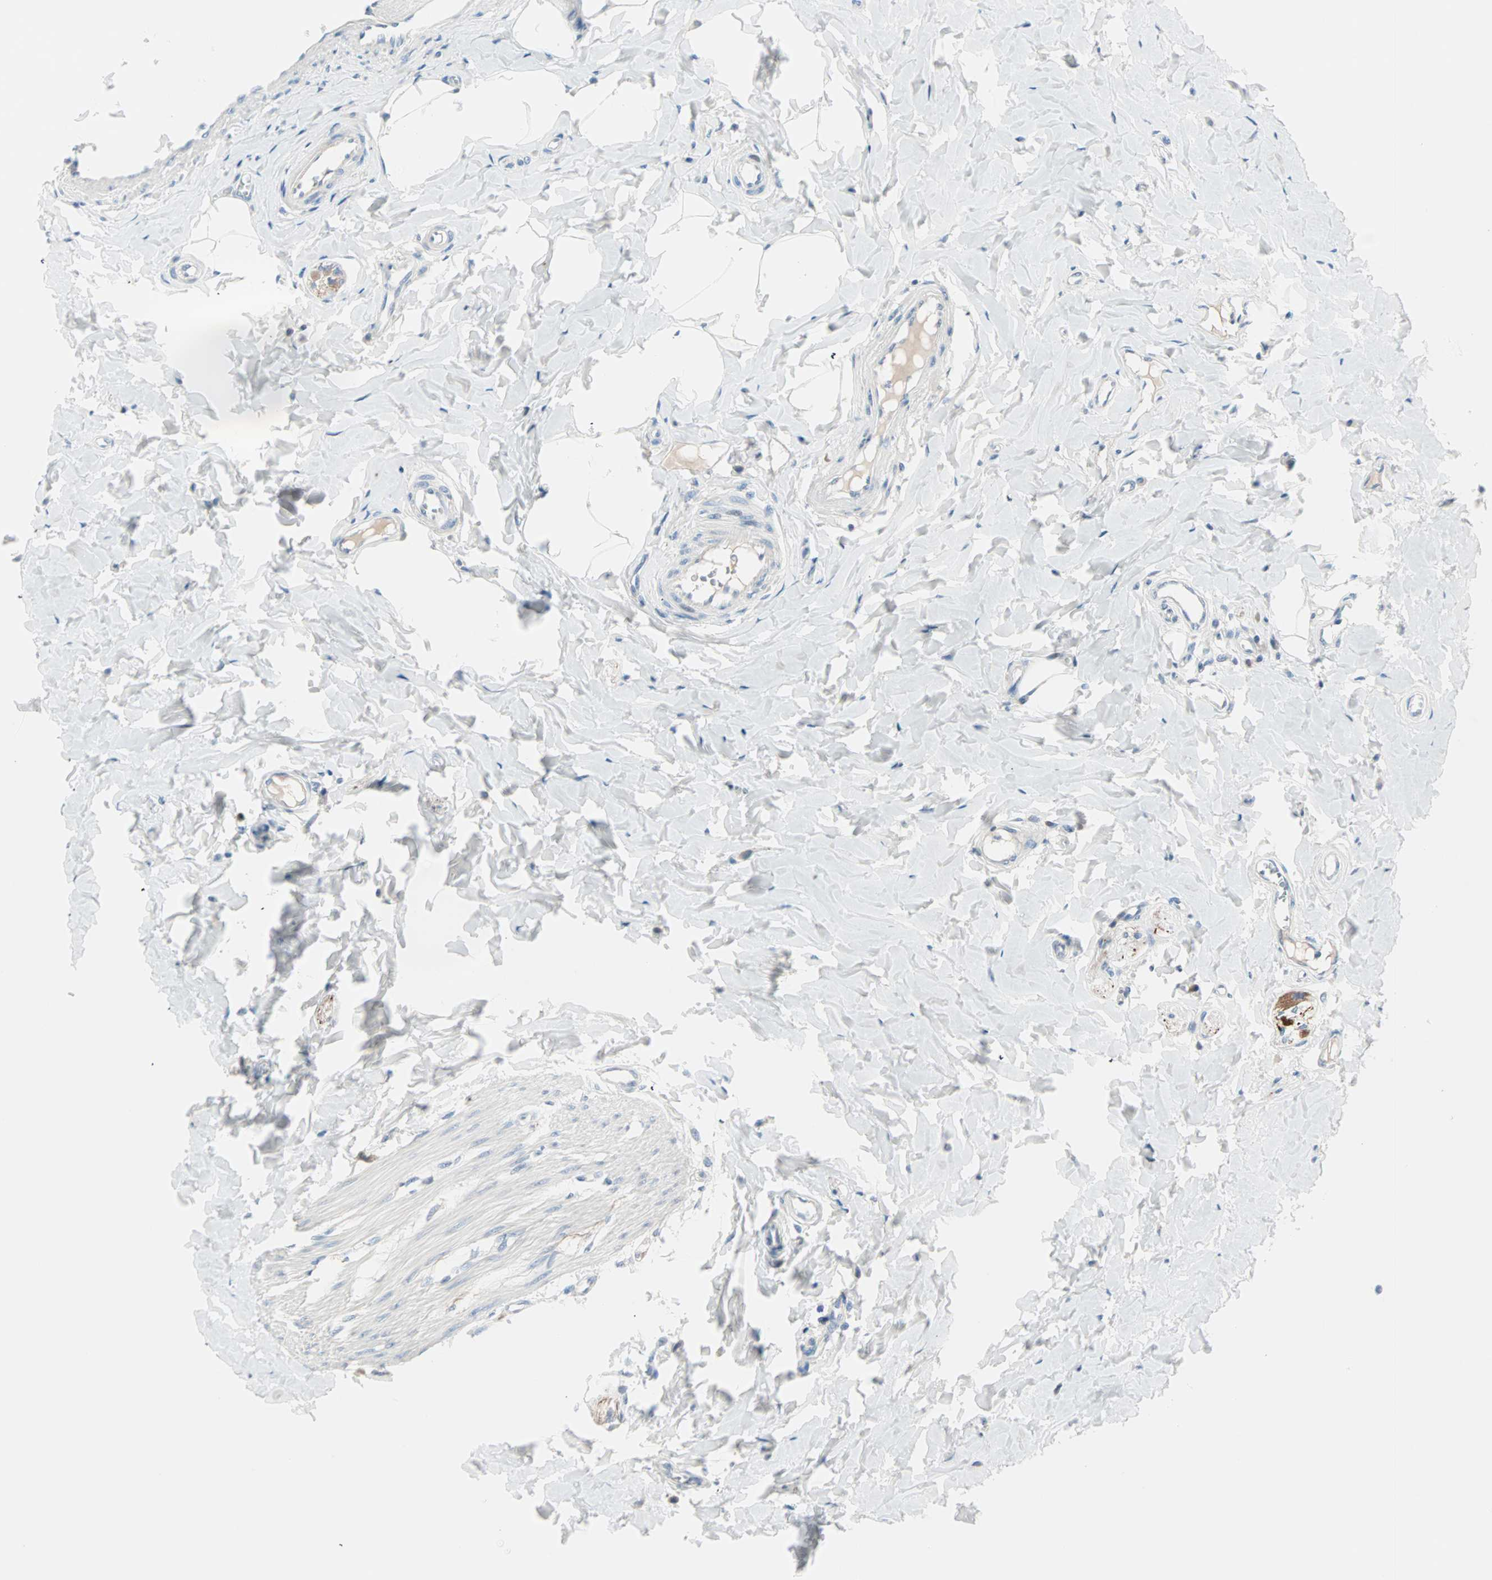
{"staining": {"intensity": "negative", "quantity": "none", "location": "none"}, "tissue": "colon", "cell_type": "Endothelial cells", "image_type": "normal", "snomed": [{"axis": "morphology", "description": "Normal tissue, NOS"}, {"axis": "morphology", "description": "Adenocarcinoma, NOS"}, {"axis": "topography", "description": "Colon"}, {"axis": "topography", "description": "Peripheral nerve tissue"}], "caption": "A micrograph of colon stained for a protein demonstrates no brown staining in endothelial cells.", "gene": "NEFH", "patient": {"sex": "male", "age": 14}}